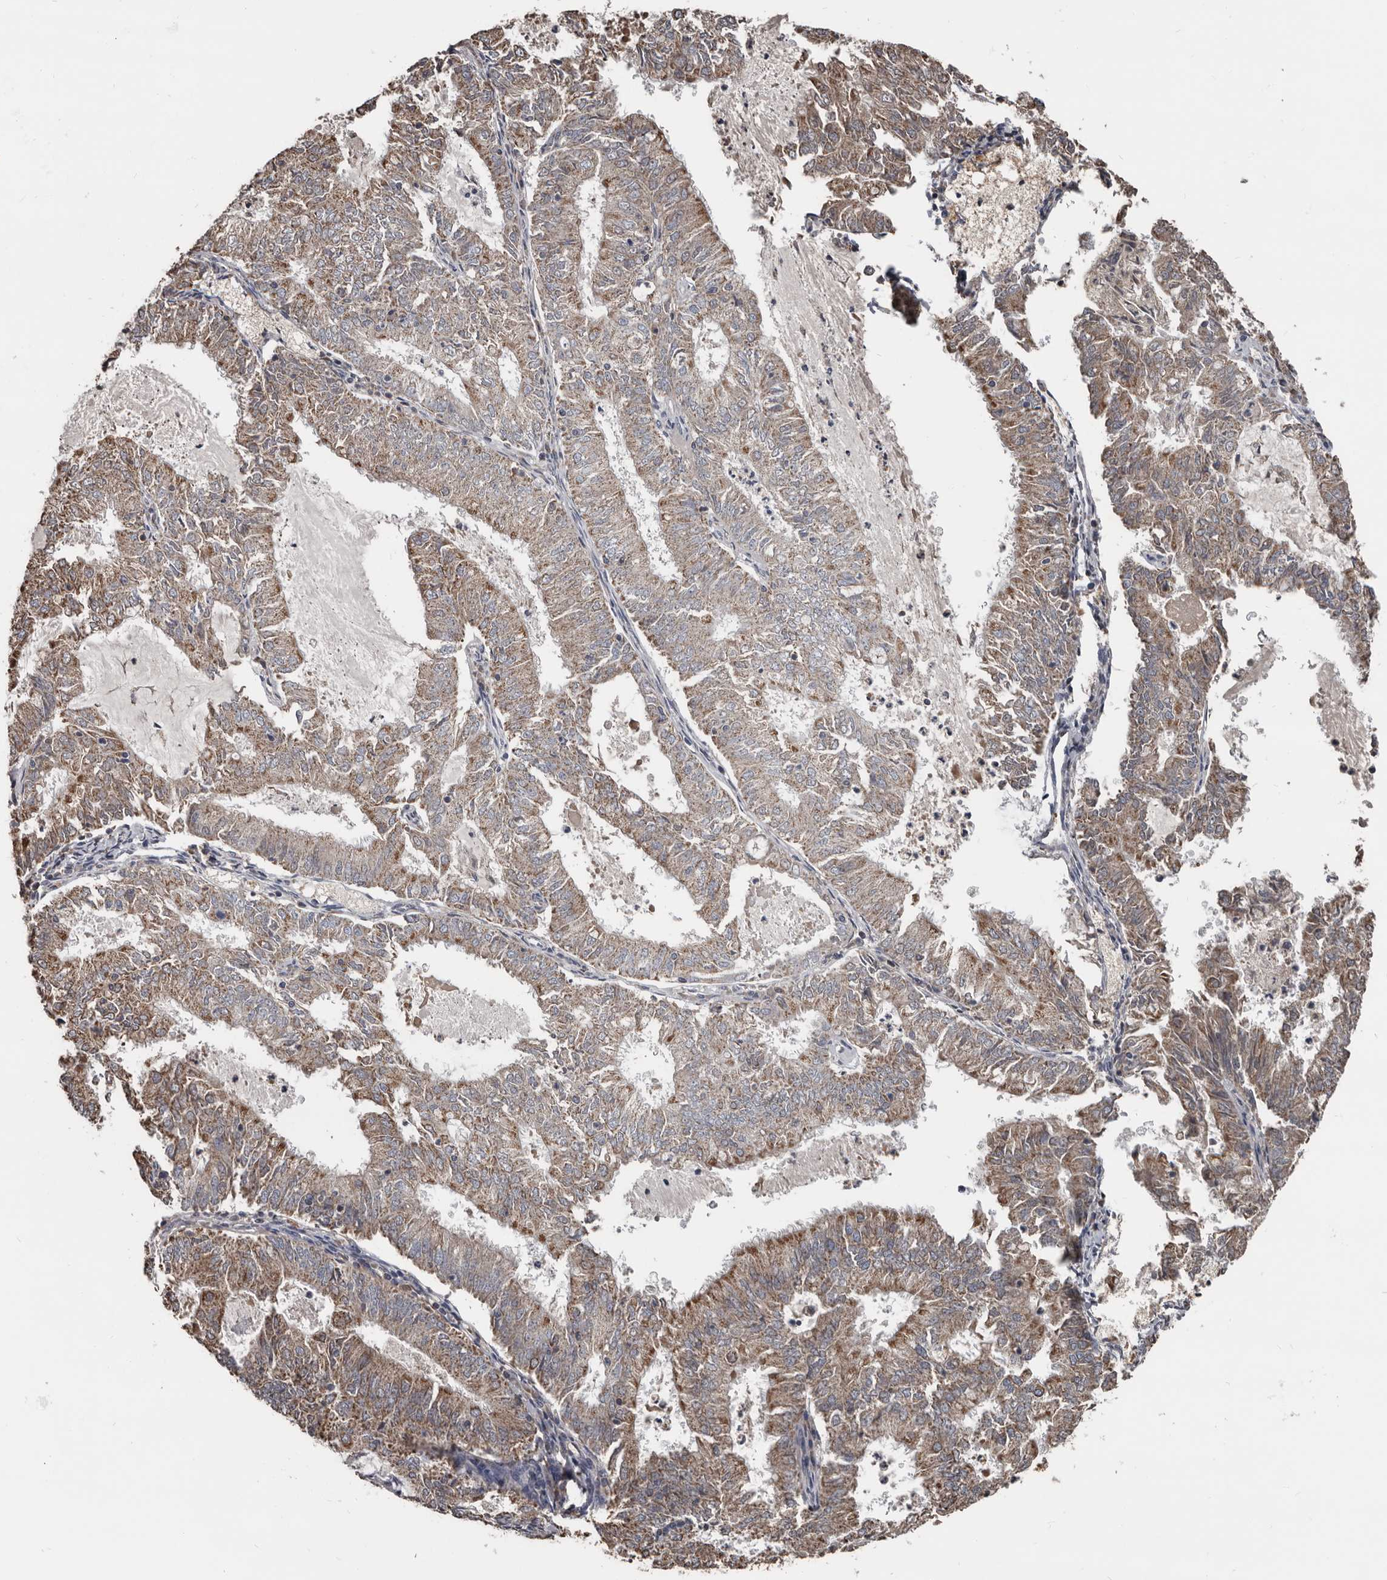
{"staining": {"intensity": "moderate", "quantity": ">75%", "location": "cytoplasmic/membranous"}, "tissue": "endometrial cancer", "cell_type": "Tumor cells", "image_type": "cancer", "snomed": [{"axis": "morphology", "description": "Adenocarcinoma, NOS"}, {"axis": "topography", "description": "Endometrium"}], "caption": "The micrograph displays a brown stain indicating the presence of a protein in the cytoplasmic/membranous of tumor cells in adenocarcinoma (endometrial). The staining was performed using DAB (3,3'-diaminobenzidine) to visualize the protein expression in brown, while the nuclei were stained in blue with hematoxylin (Magnification: 20x).", "gene": "GREB1", "patient": {"sex": "female", "age": 57}}